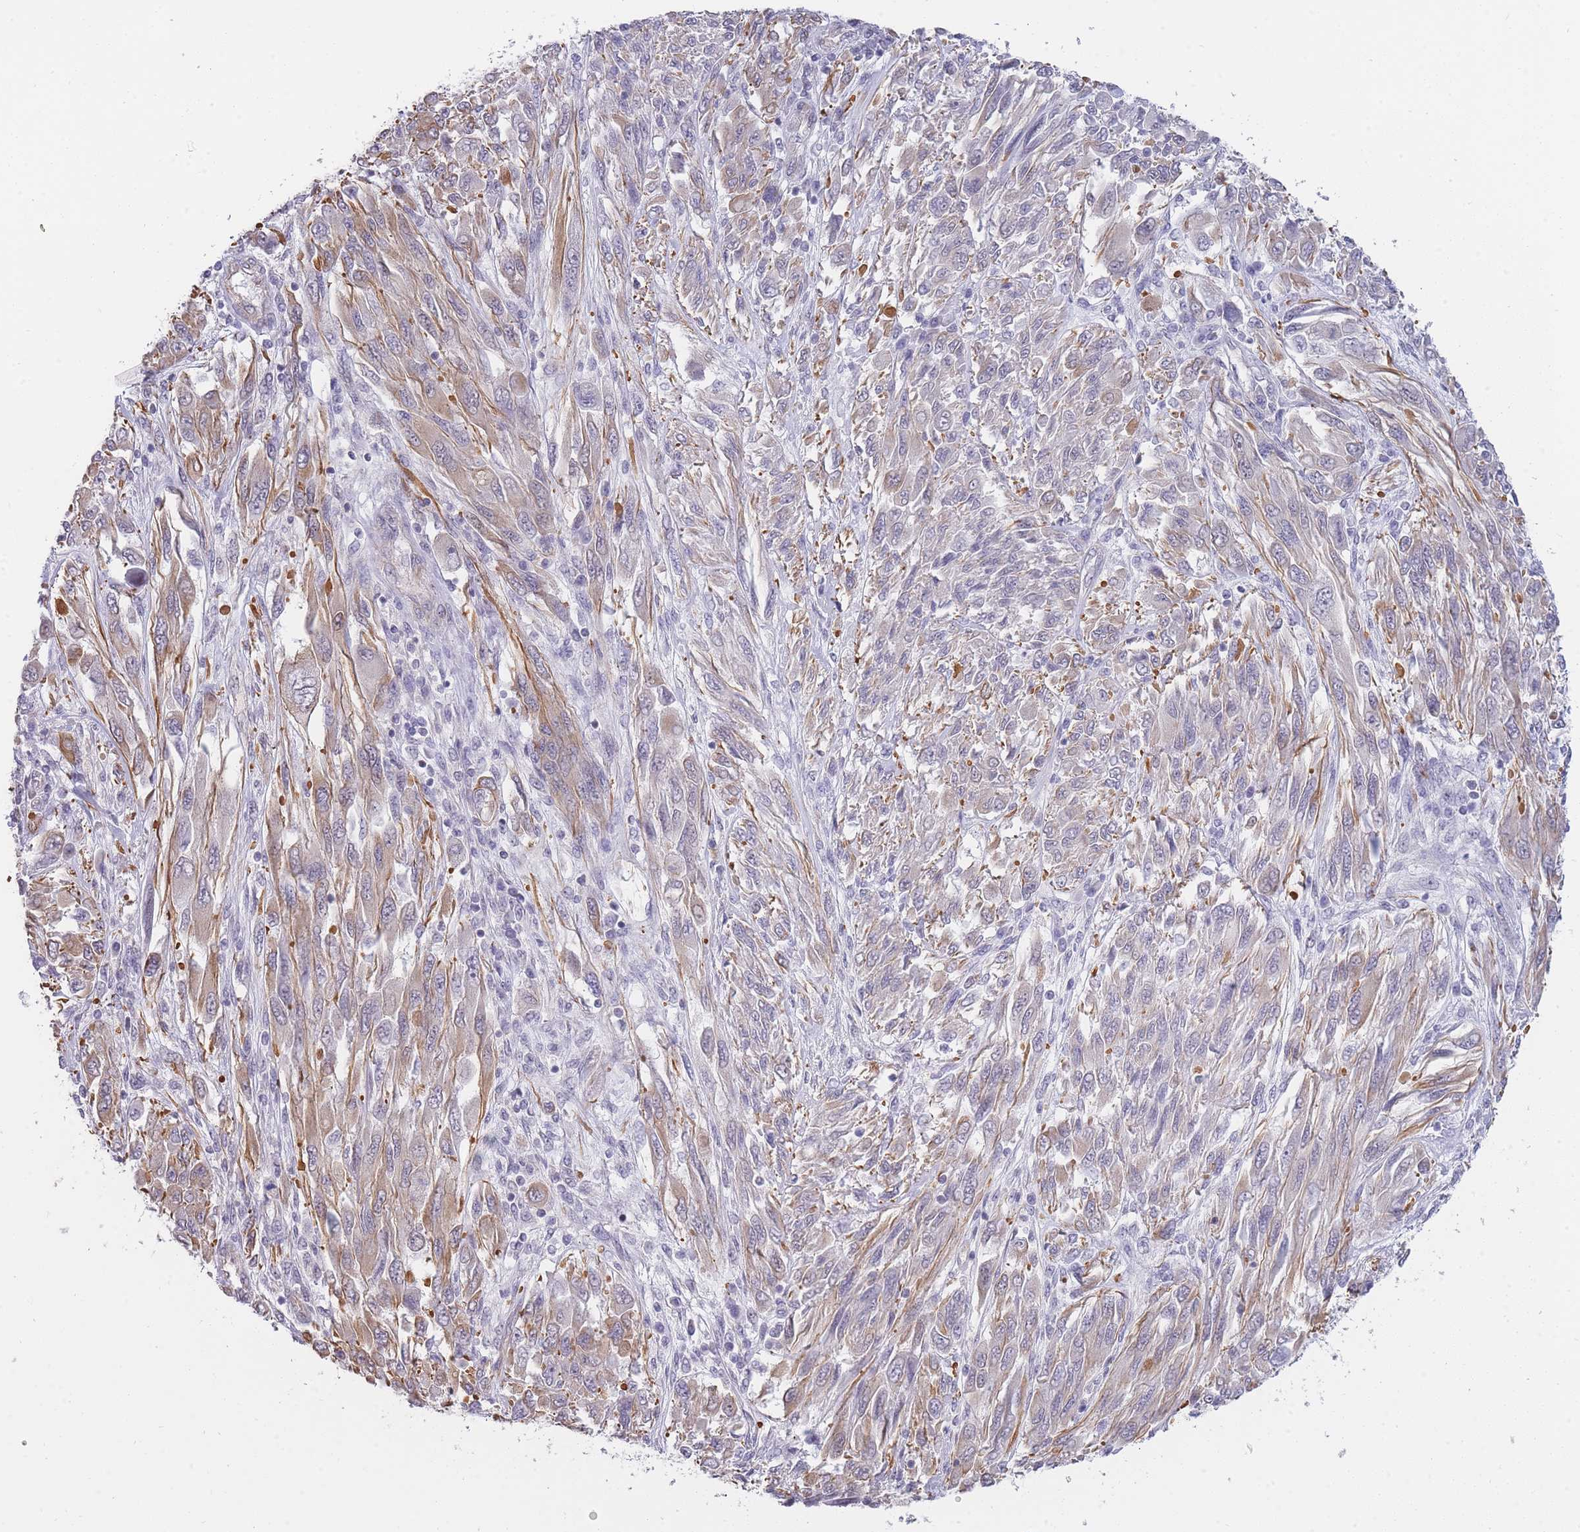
{"staining": {"intensity": "weak", "quantity": "<25%", "location": "cytoplasmic/membranous"}, "tissue": "melanoma", "cell_type": "Tumor cells", "image_type": "cancer", "snomed": [{"axis": "morphology", "description": "Malignant melanoma, NOS"}, {"axis": "topography", "description": "Skin"}], "caption": "DAB (3,3'-diaminobenzidine) immunohistochemical staining of human melanoma demonstrates no significant staining in tumor cells.", "gene": "C19orf25", "patient": {"sex": "female", "age": 91}}